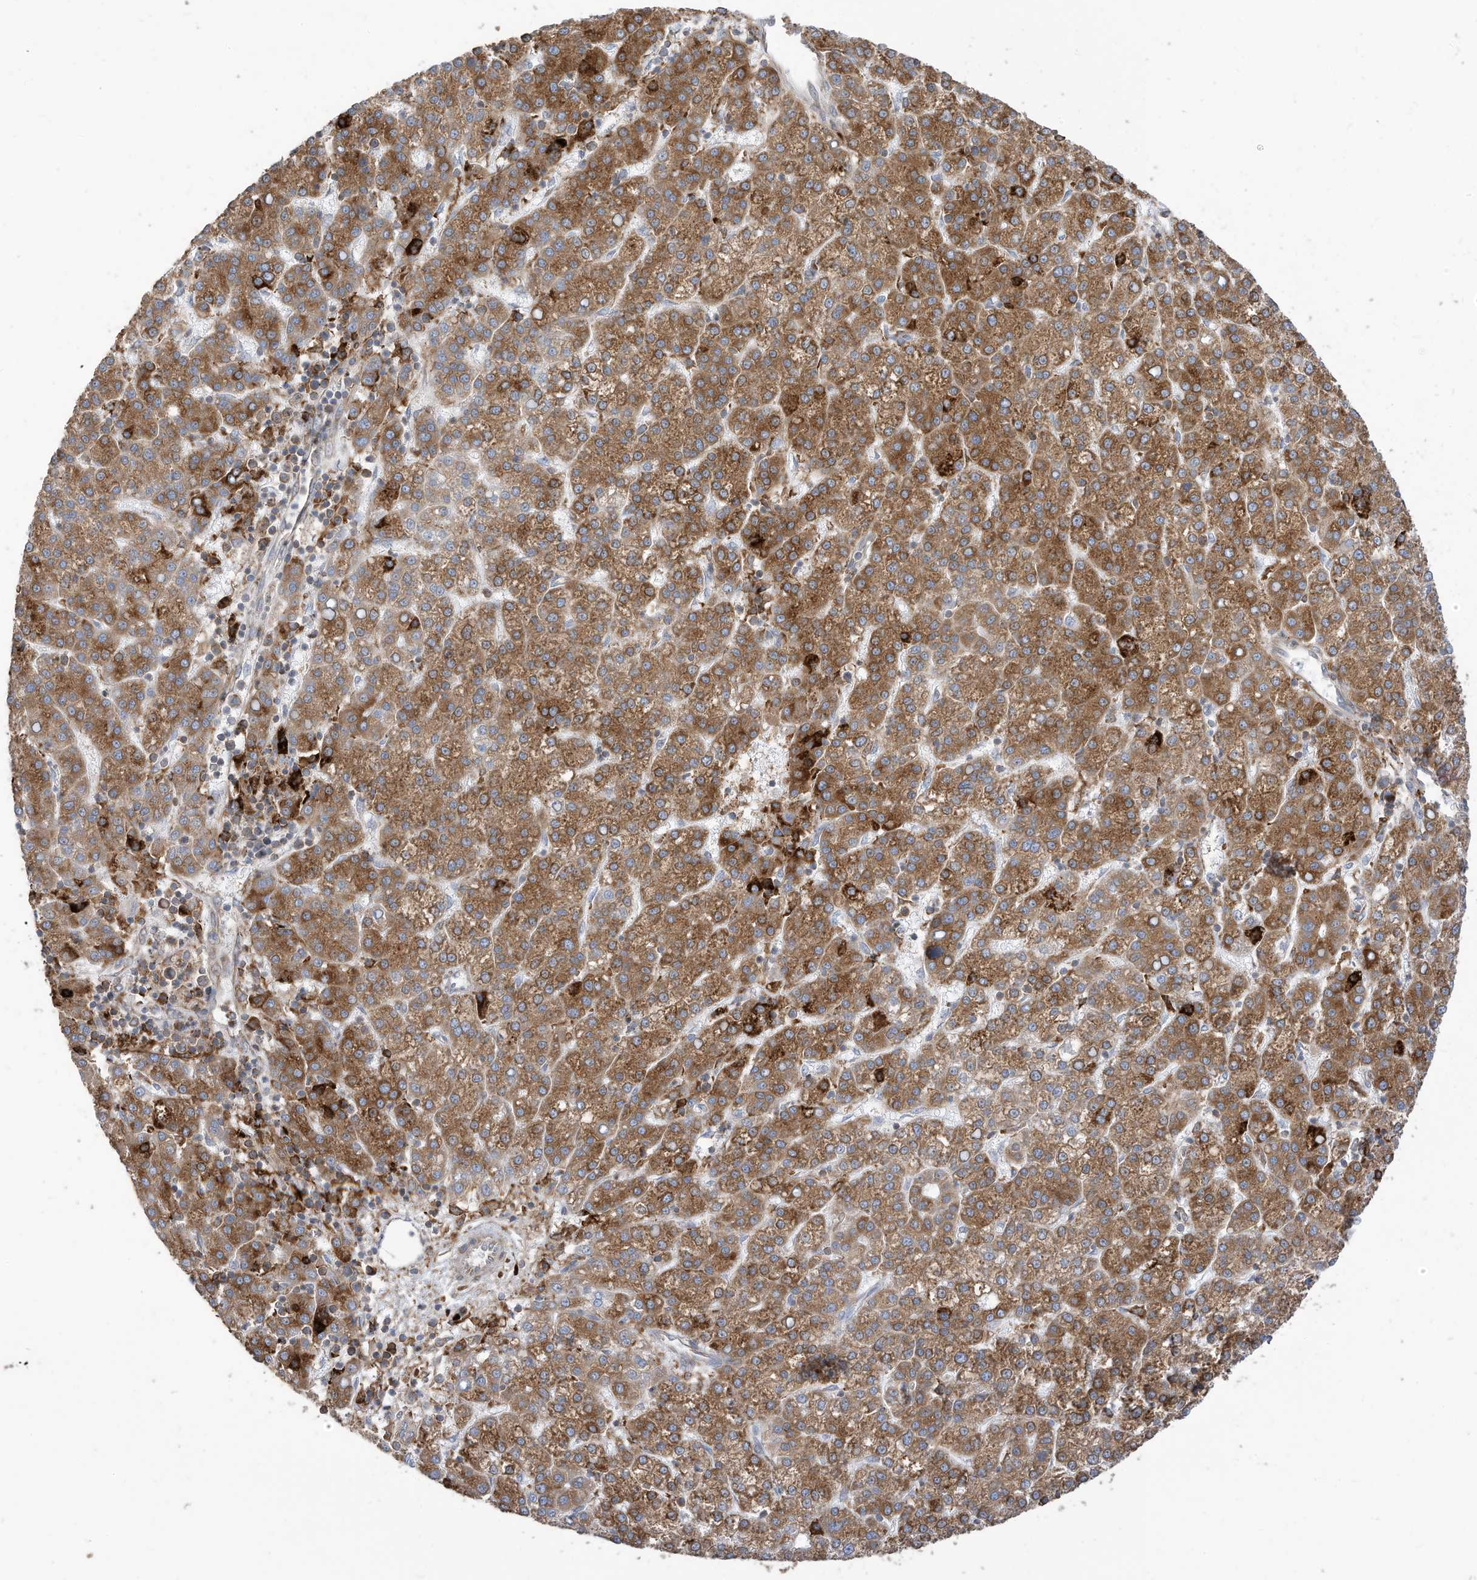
{"staining": {"intensity": "moderate", "quantity": ">75%", "location": "cytoplasmic/membranous"}, "tissue": "liver cancer", "cell_type": "Tumor cells", "image_type": "cancer", "snomed": [{"axis": "morphology", "description": "Carcinoma, Hepatocellular, NOS"}, {"axis": "topography", "description": "Liver"}], "caption": "High-magnification brightfield microscopy of hepatocellular carcinoma (liver) stained with DAB (3,3'-diaminobenzidine) (brown) and counterstained with hematoxylin (blue). tumor cells exhibit moderate cytoplasmic/membranous staining is seen in approximately>75% of cells.", "gene": "TRNAU1AP", "patient": {"sex": "female", "age": 58}}